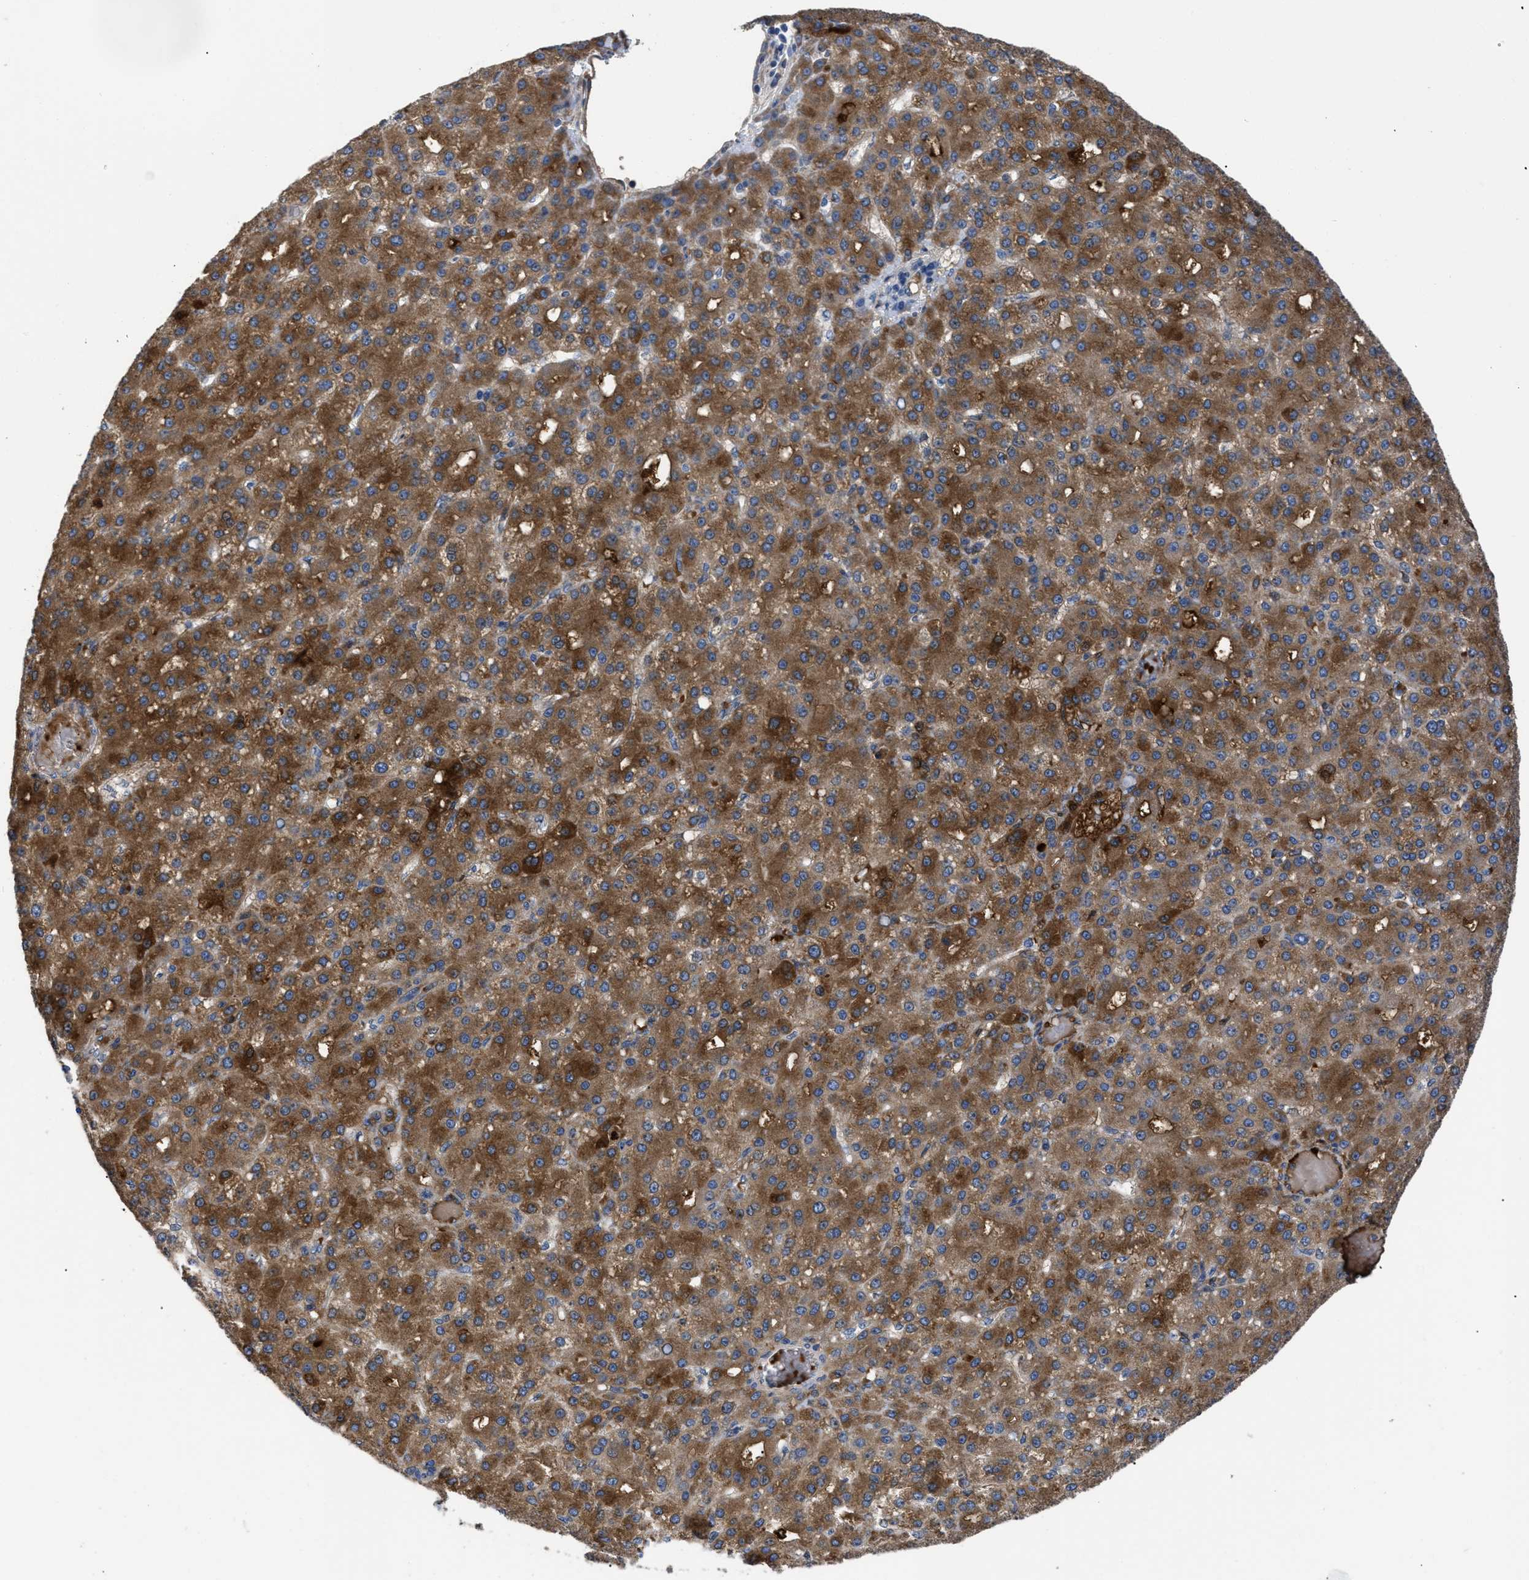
{"staining": {"intensity": "moderate", "quantity": ">75%", "location": "cytoplasmic/membranous"}, "tissue": "liver cancer", "cell_type": "Tumor cells", "image_type": "cancer", "snomed": [{"axis": "morphology", "description": "Carcinoma, Hepatocellular, NOS"}, {"axis": "topography", "description": "Liver"}], "caption": "Protein staining of liver cancer (hepatocellular carcinoma) tissue reveals moderate cytoplasmic/membranous expression in about >75% of tumor cells.", "gene": "SERPINA6", "patient": {"sex": "male", "age": 67}}